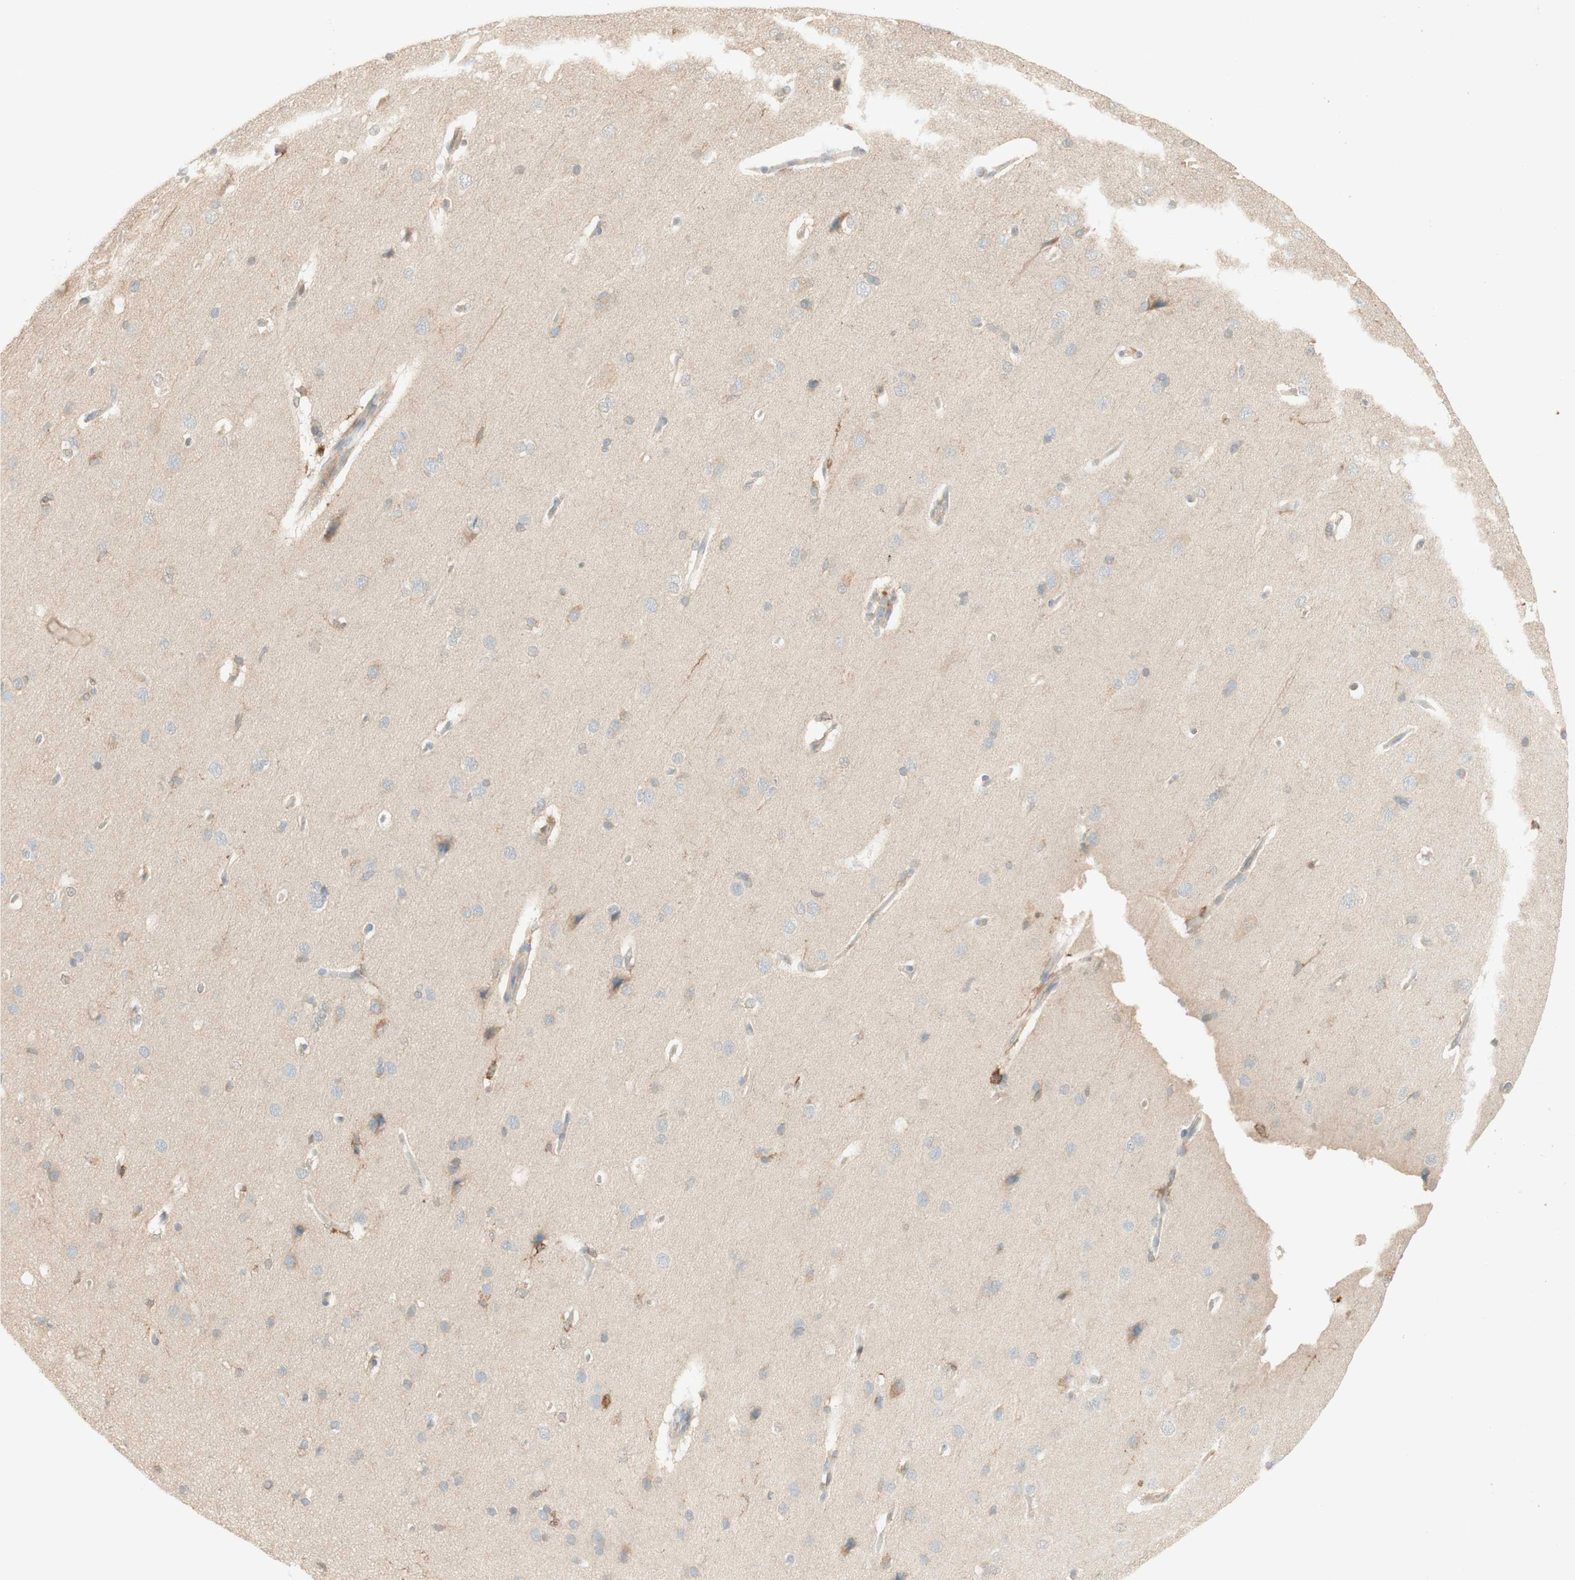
{"staining": {"intensity": "weak", "quantity": ">75%", "location": "cytoplasmic/membranous"}, "tissue": "cerebral cortex", "cell_type": "Endothelial cells", "image_type": "normal", "snomed": [{"axis": "morphology", "description": "Normal tissue, NOS"}, {"axis": "topography", "description": "Cerebral cortex"}], "caption": "A histopathology image showing weak cytoplasmic/membranous positivity in about >75% of endothelial cells in benign cerebral cortex, as visualized by brown immunohistochemical staining.", "gene": "CLCN2", "patient": {"sex": "male", "age": 62}}